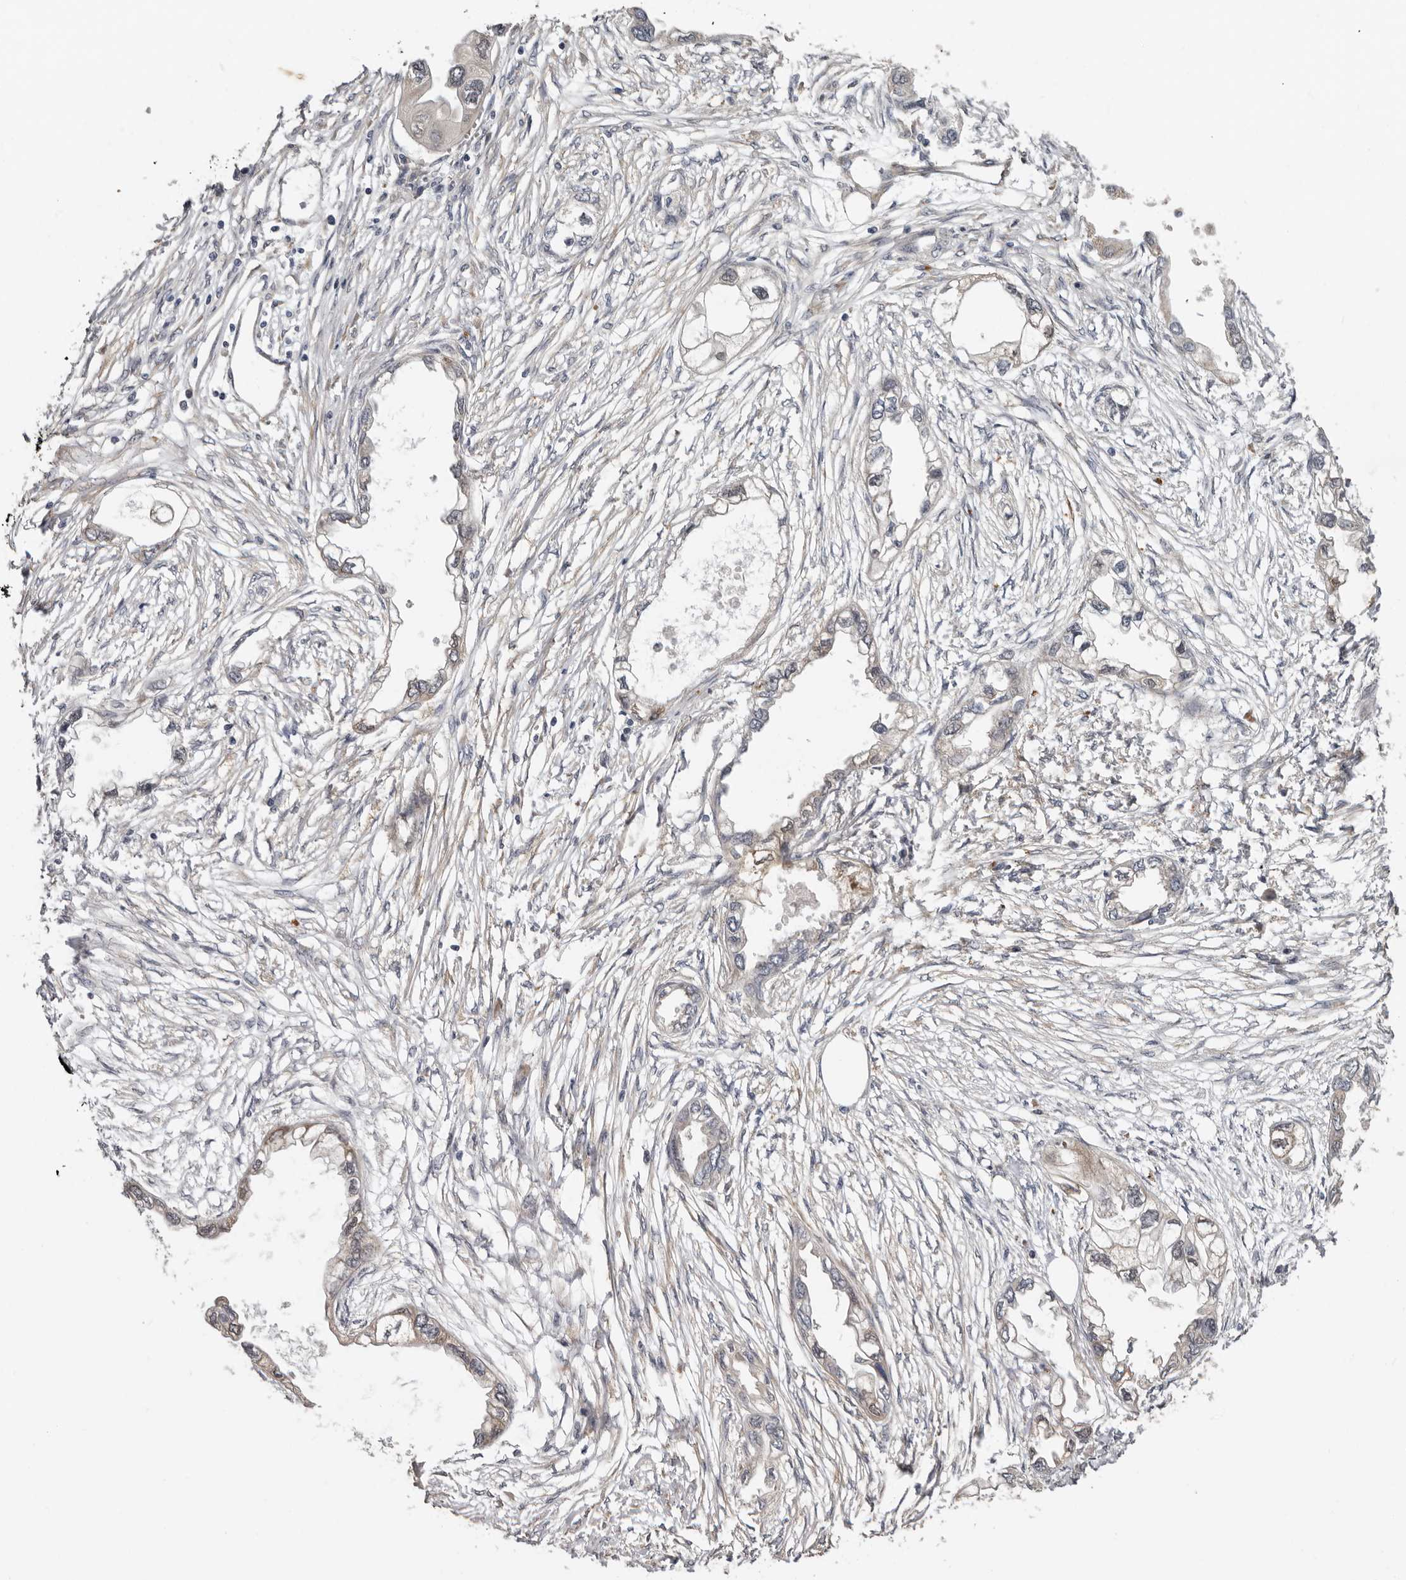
{"staining": {"intensity": "negative", "quantity": "none", "location": "none"}, "tissue": "endometrial cancer", "cell_type": "Tumor cells", "image_type": "cancer", "snomed": [{"axis": "morphology", "description": "Adenocarcinoma, NOS"}, {"axis": "morphology", "description": "Adenocarcinoma, metastatic, NOS"}, {"axis": "topography", "description": "Adipose tissue"}, {"axis": "topography", "description": "Endometrium"}], "caption": "Tumor cells are negative for protein expression in human endometrial cancer.", "gene": "SBDS", "patient": {"sex": "female", "age": 67}}